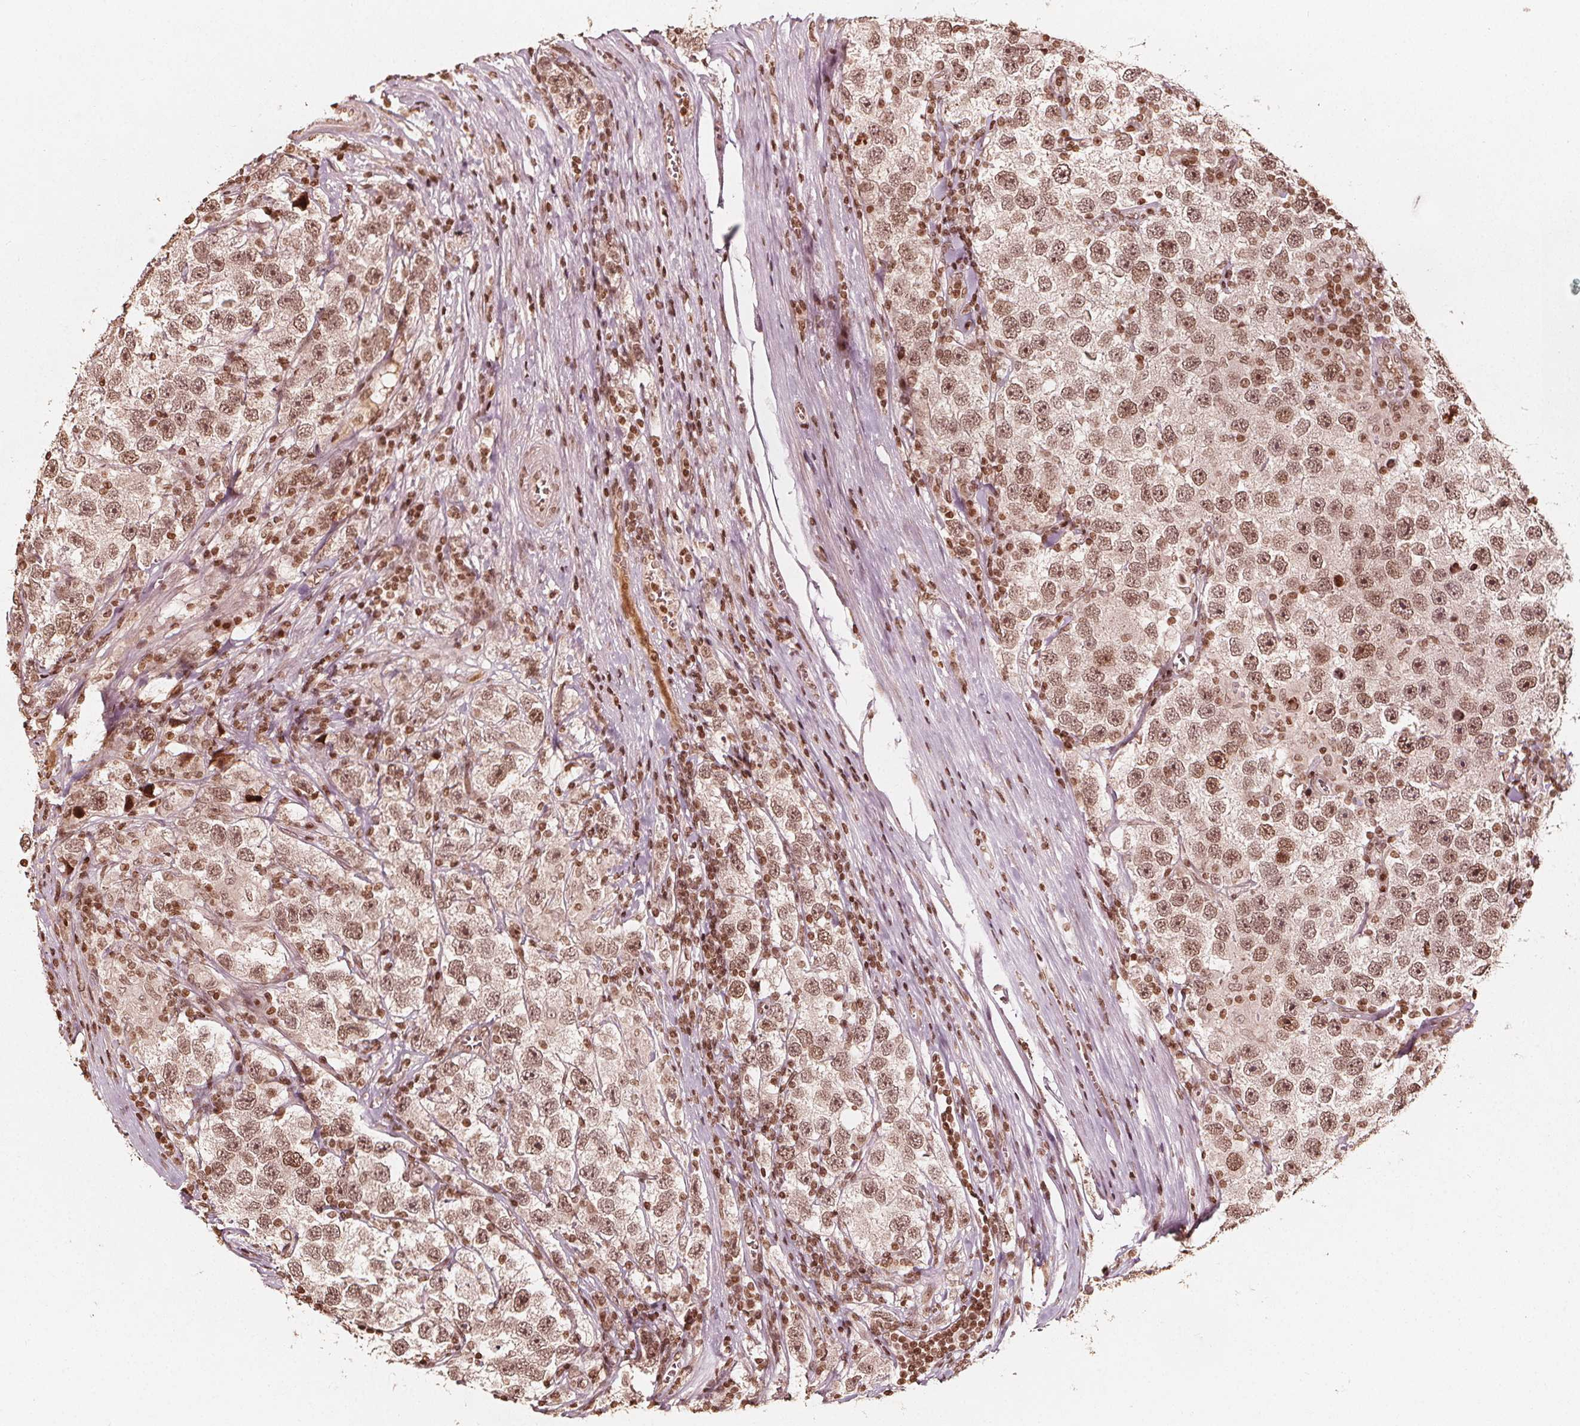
{"staining": {"intensity": "moderate", "quantity": ">75%", "location": "nuclear"}, "tissue": "testis cancer", "cell_type": "Tumor cells", "image_type": "cancer", "snomed": [{"axis": "morphology", "description": "Seminoma, NOS"}, {"axis": "topography", "description": "Testis"}], "caption": "Protein staining of testis cancer (seminoma) tissue reveals moderate nuclear expression in about >75% of tumor cells.", "gene": "H3C14", "patient": {"sex": "male", "age": 26}}